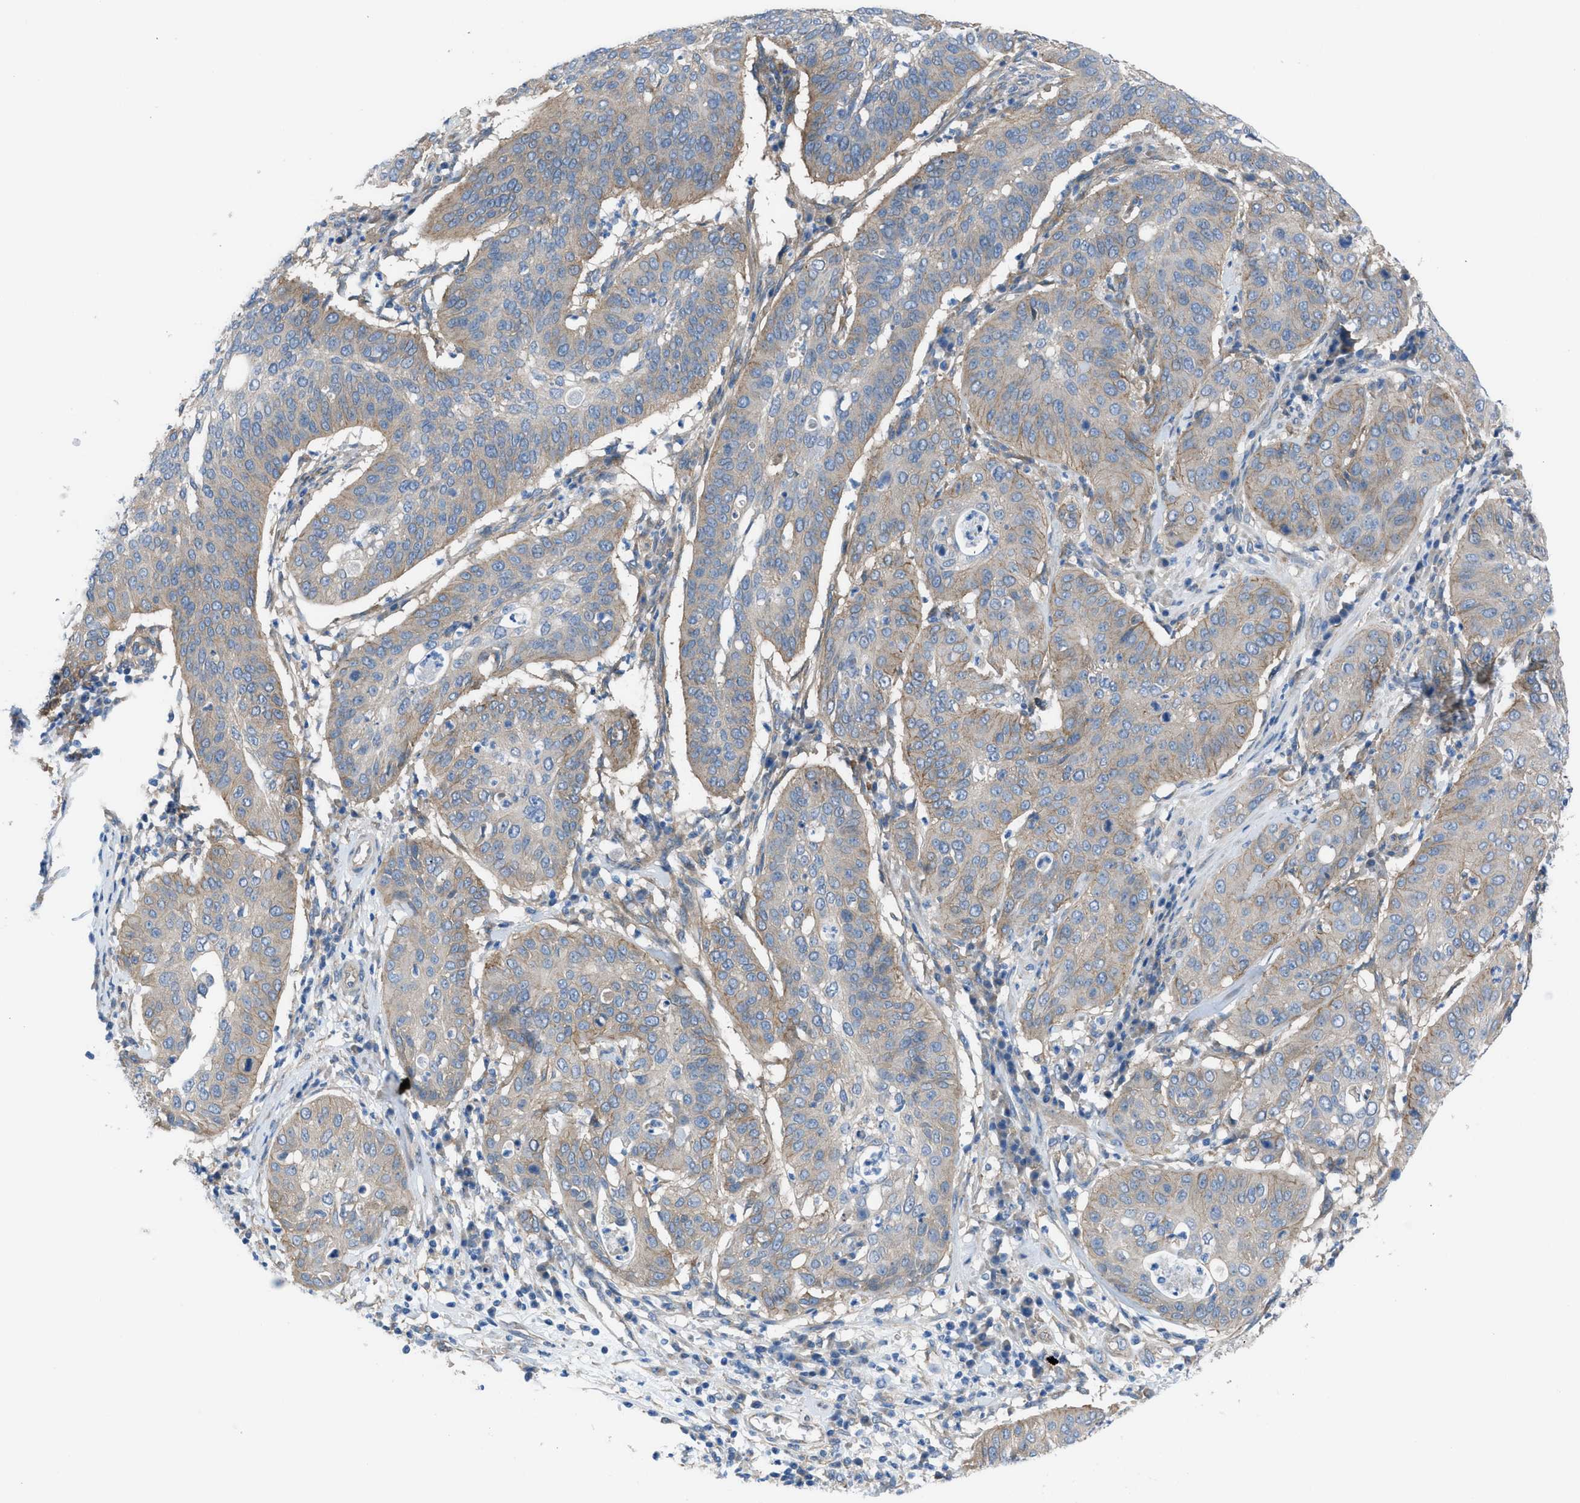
{"staining": {"intensity": "weak", "quantity": "25%-75%", "location": "cytoplasmic/membranous"}, "tissue": "cervical cancer", "cell_type": "Tumor cells", "image_type": "cancer", "snomed": [{"axis": "morphology", "description": "Normal tissue, NOS"}, {"axis": "morphology", "description": "Squamous cell carcinoma, NOS"}, {"axis": "topography", "description": "Cervix"}], "caption": "Tumor cells display low levels of weak cytoplasmic/membranous staining in about 25%-75% of cells in cervical cancer (squamous cell carcinoma).", "gene": "EGFR", "patient": {"sex": "female", "age": 39}}